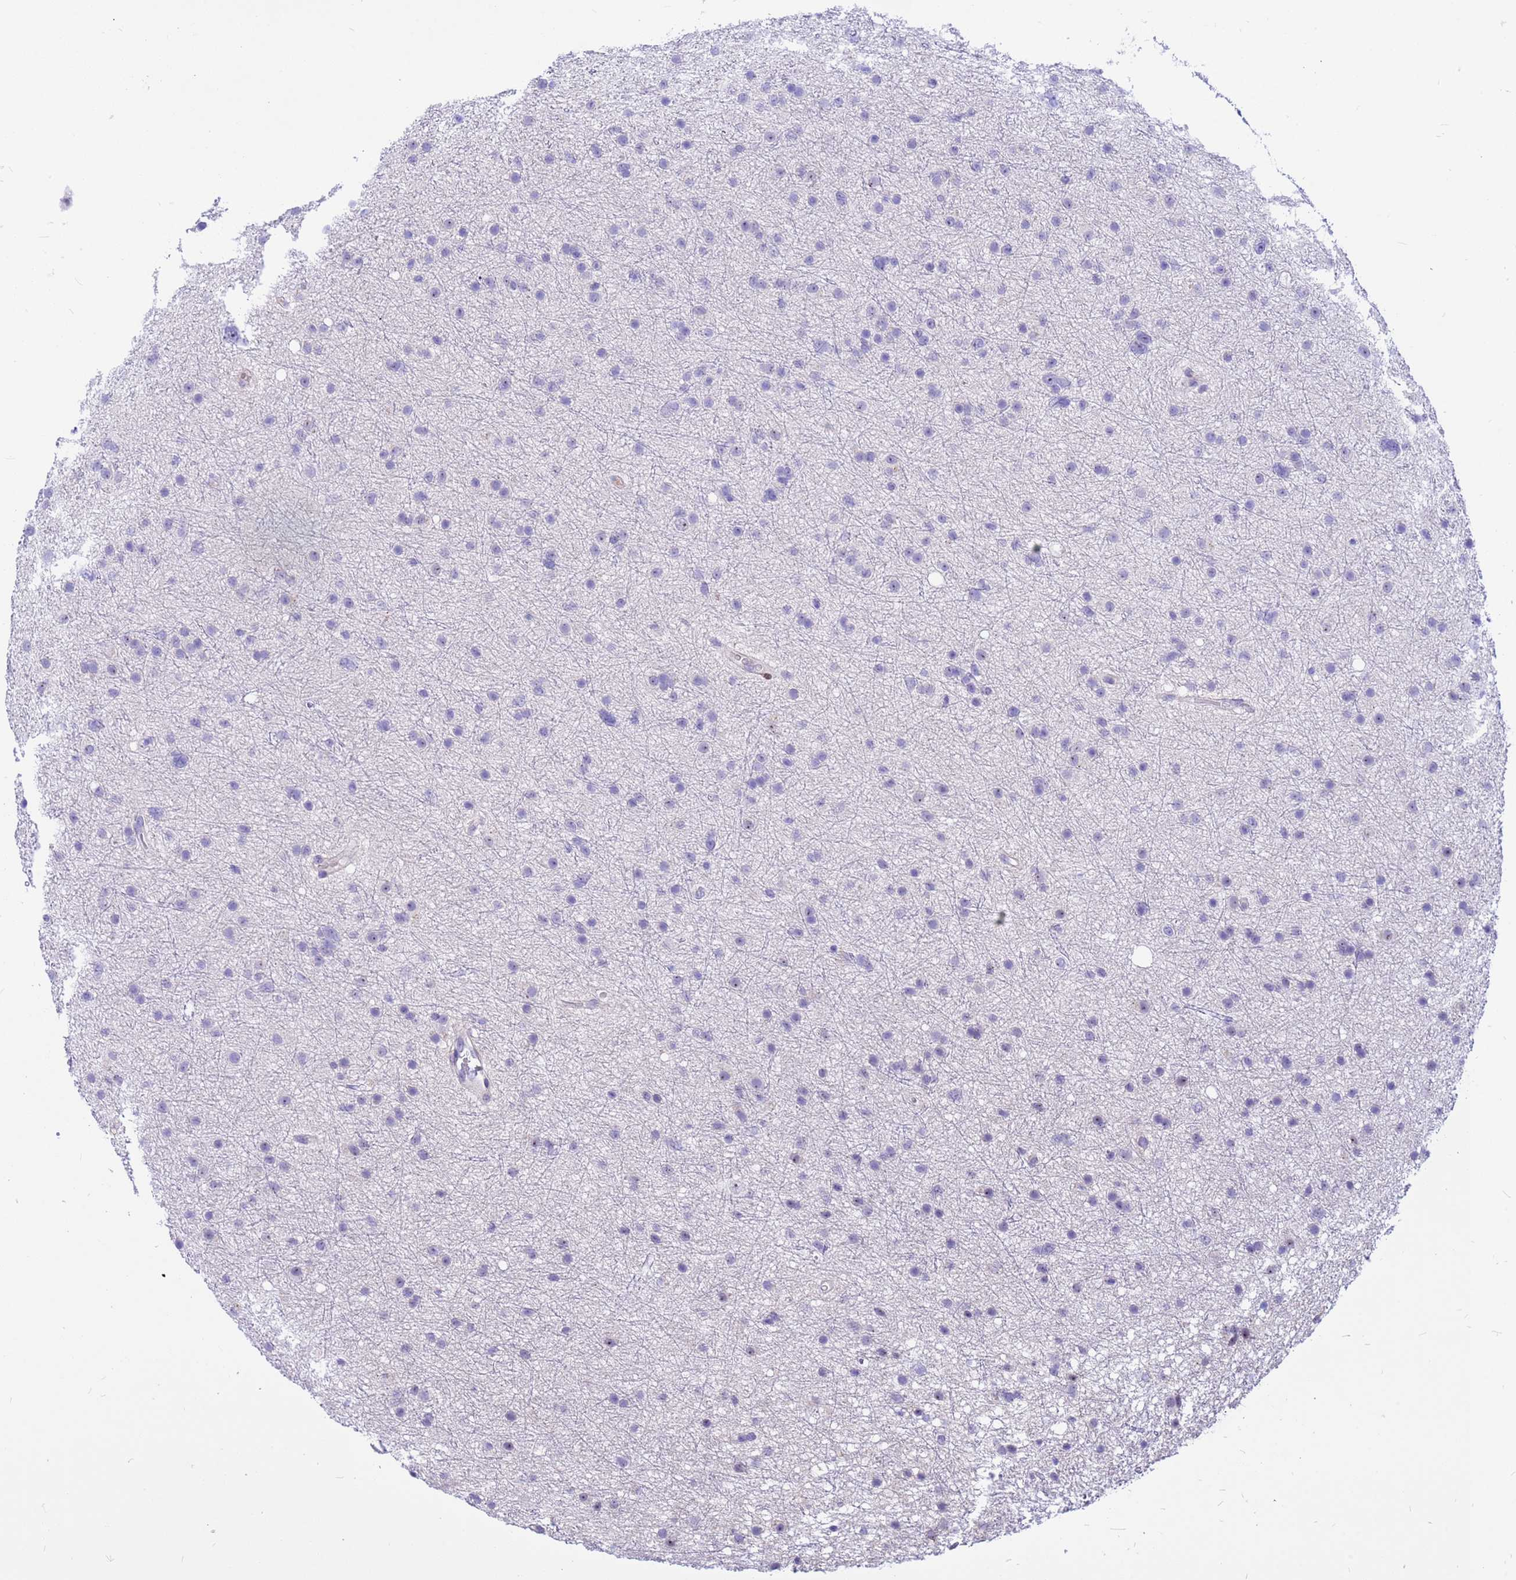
{"staining": {"intensity": "negative", "quantity": "none", "location": "none"}, "tissue": "glioma", "cell_type": "Tumor cells", "image_type": "cancer", "snomed": [{"axis": "morphology", "description": "Glioma, malignant, Low grade"}, {"axis": "topography", "description": "Cerebral cortex"}], "caption": "Tumor cells show no significant expression in glioma.", "gene": "DMRTC2", "patient": {"sex": "female", "age": 39}}